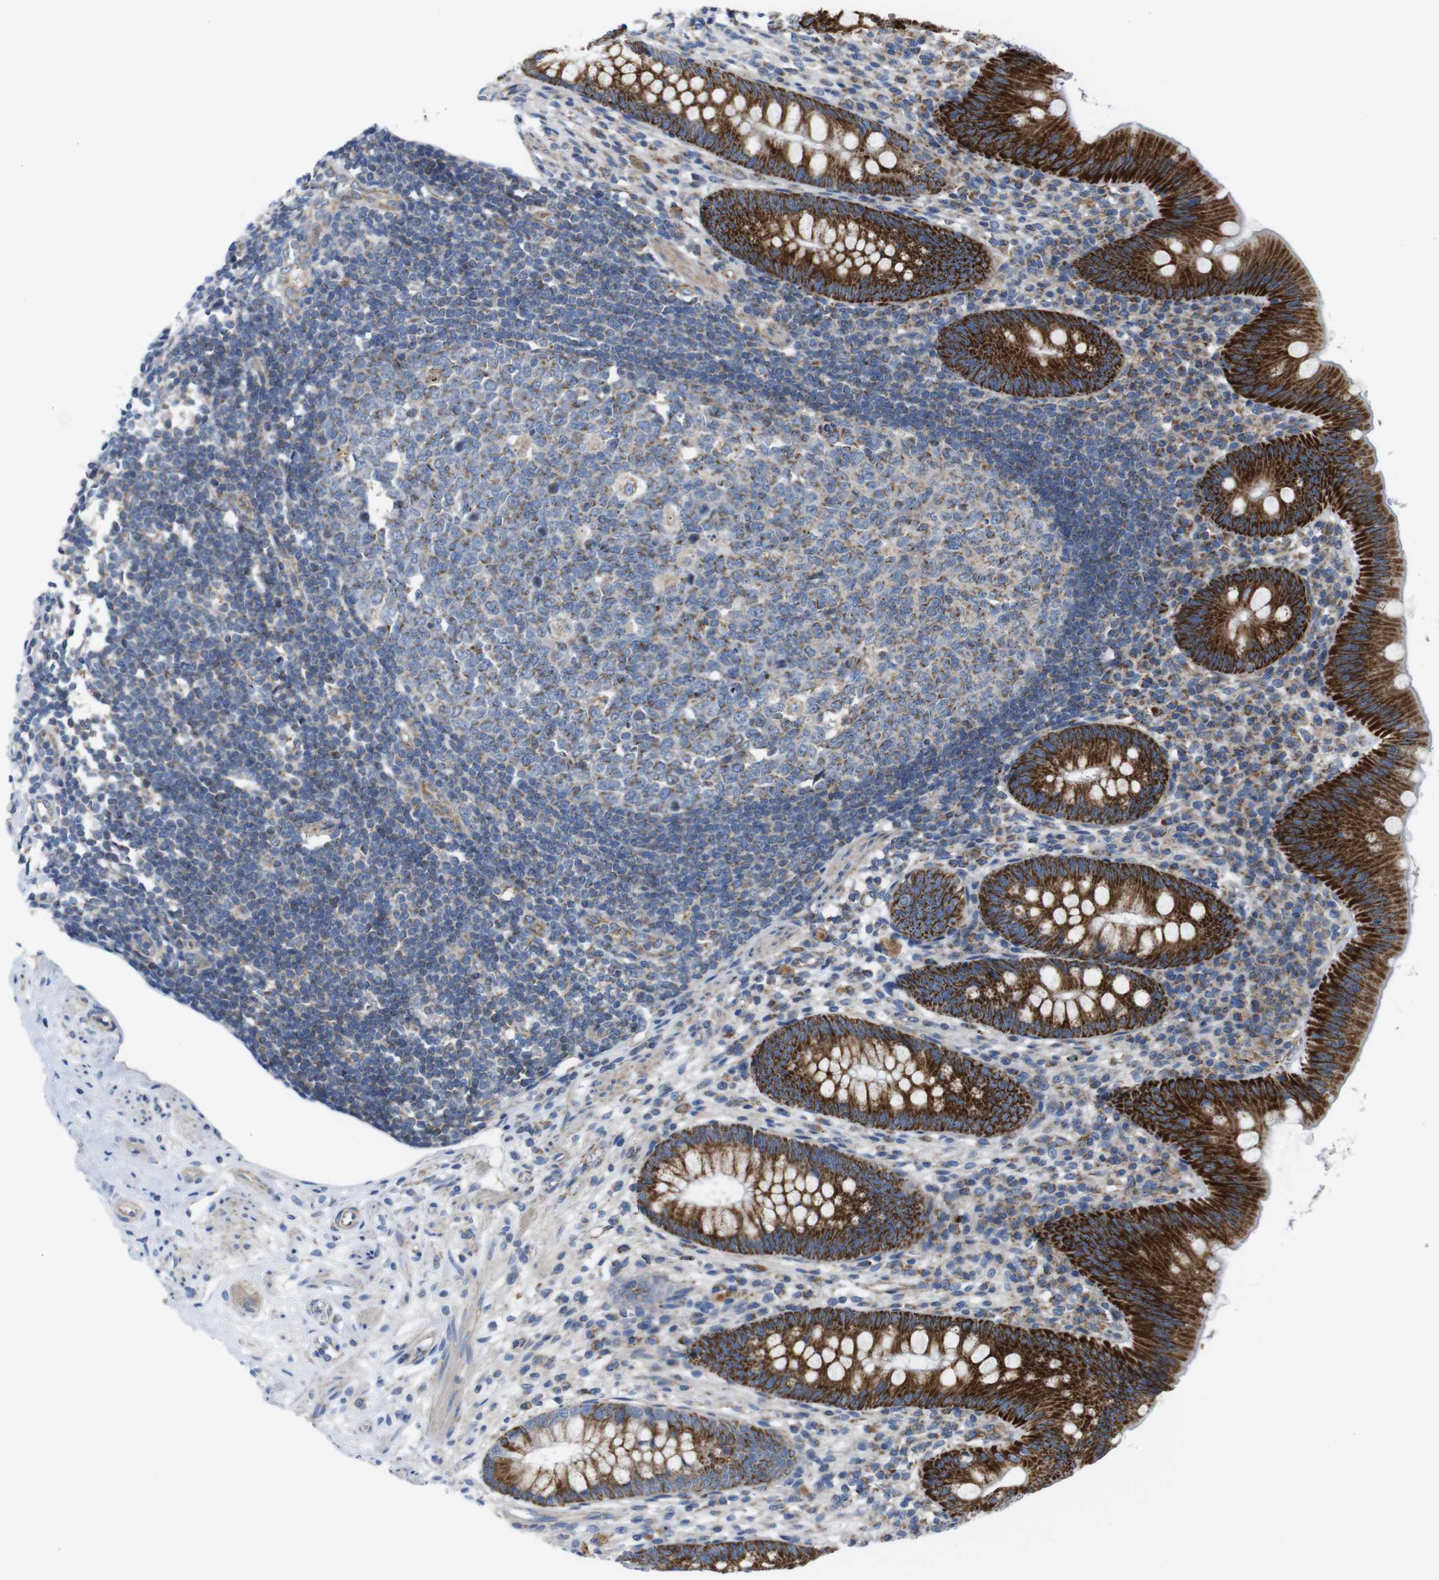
{"staining": {"intensity": "strong", "quantity": ">75%", "location": "cytoplasmic/membranous"}, "tissue": "appendix", "cell_type": "Glandular cells", "image_type": "normal", "snomed": [{"axis": "morphology", "description": "Normal tissue, NOS"}, {"axis": "topography", "description": "Appendix"}], "caption": "A high-resolution image shows IHC staining of unremarkable appendix, which exhibits strong cytoplasmic/membranous expression in about >75% of glandular cells.", "gene": "PDCD1LG2", "patient": {"sex": "male", "age": 56}}